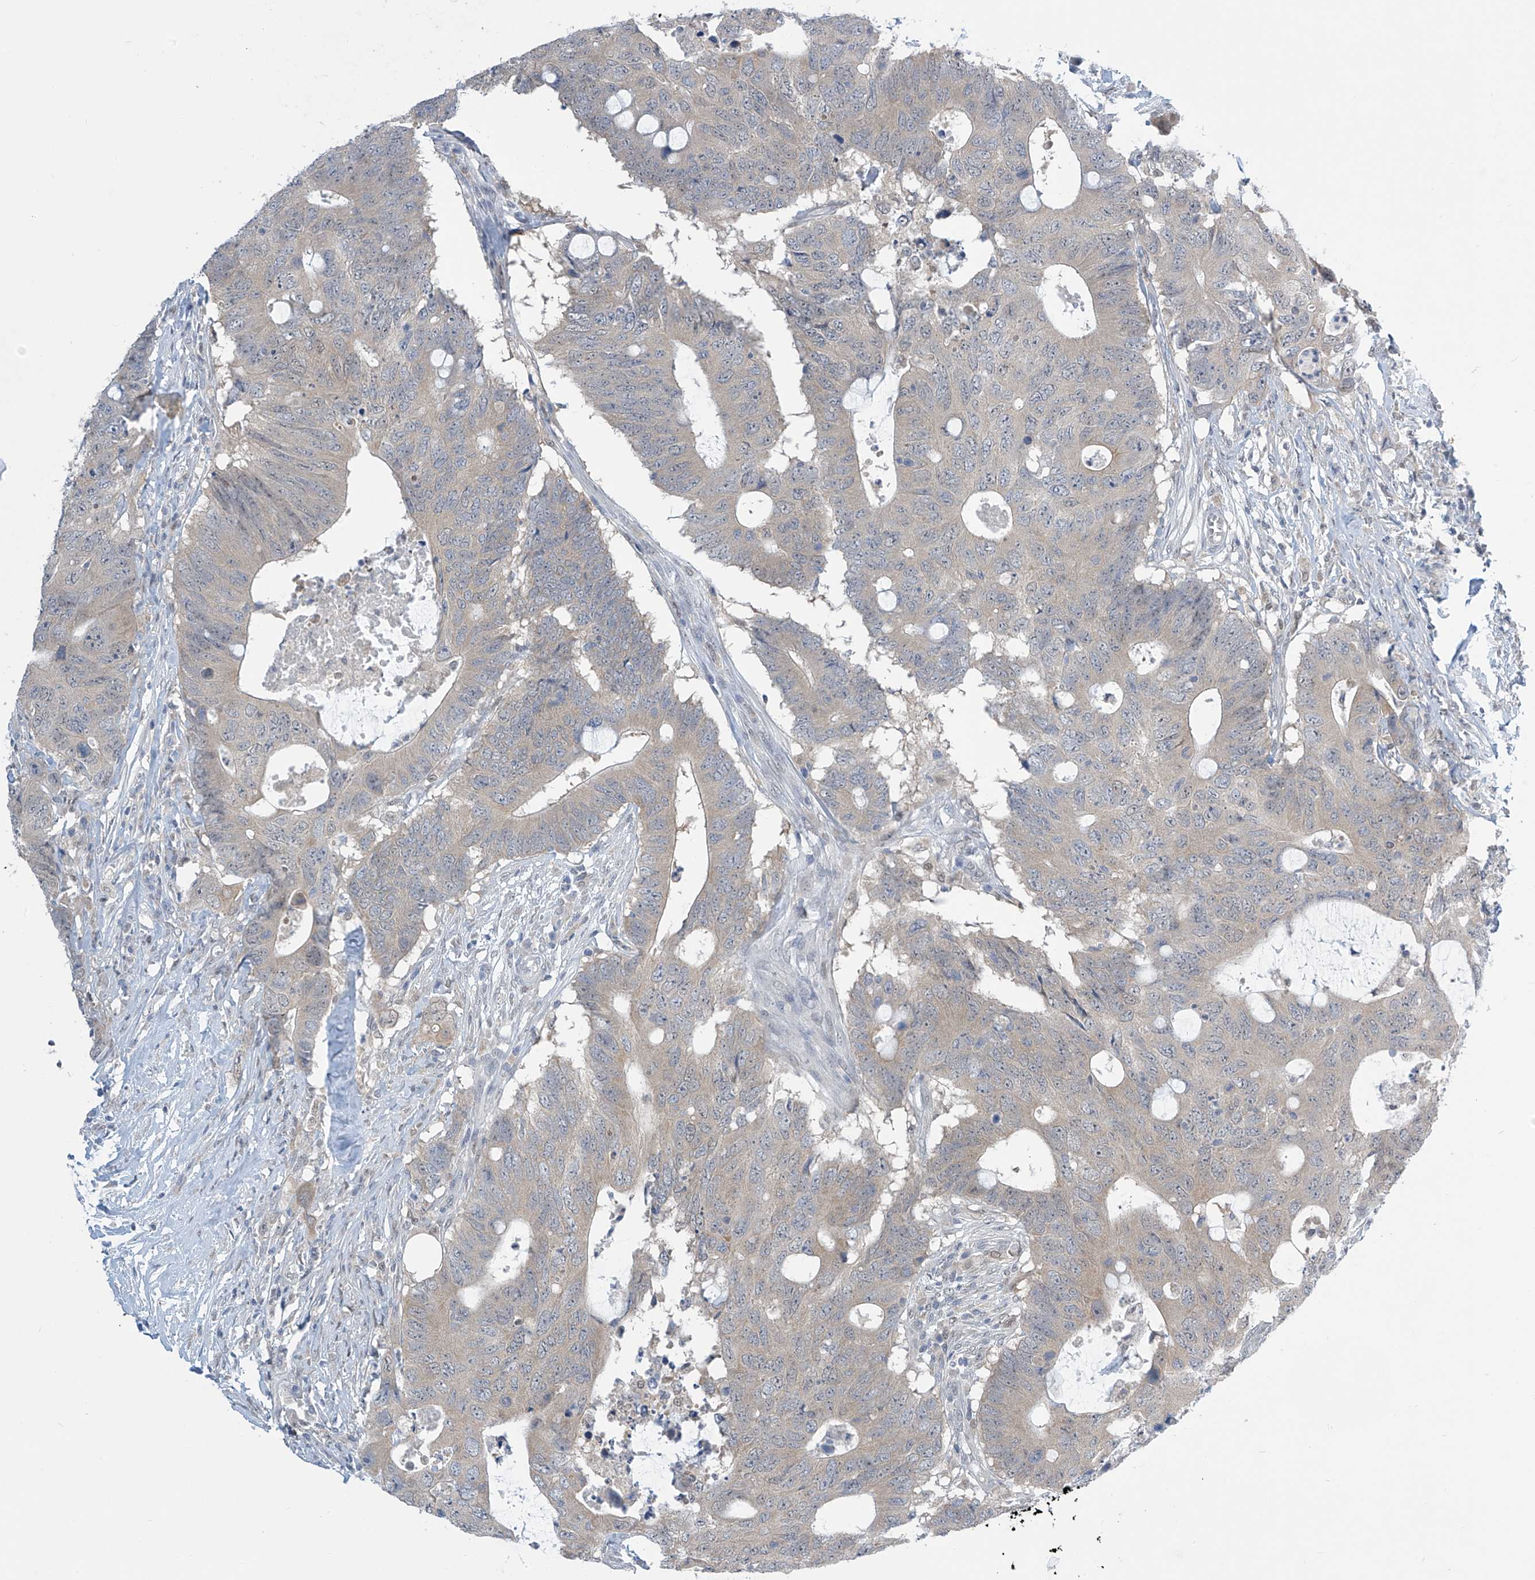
{"staining": {"intensity": "negative", "quantity": "none", "location": "none"}, "tissue": "colorectal cancer", "cell_type": "Tumor cells", "image_type": "cancer", "snomed": [{"axis": "morphology", "description": "Adenocarcinoma, NOS"}, {"axis": "topography", "description": "Colon"}], "caption": "An immunohistochemistry (IHC) histopathology image of colorectal cancer is shown. There is no staining in tumor cells of colorectal cancer.", "gene": "APLF", "patient": {"sex": "male", "age": 71}}